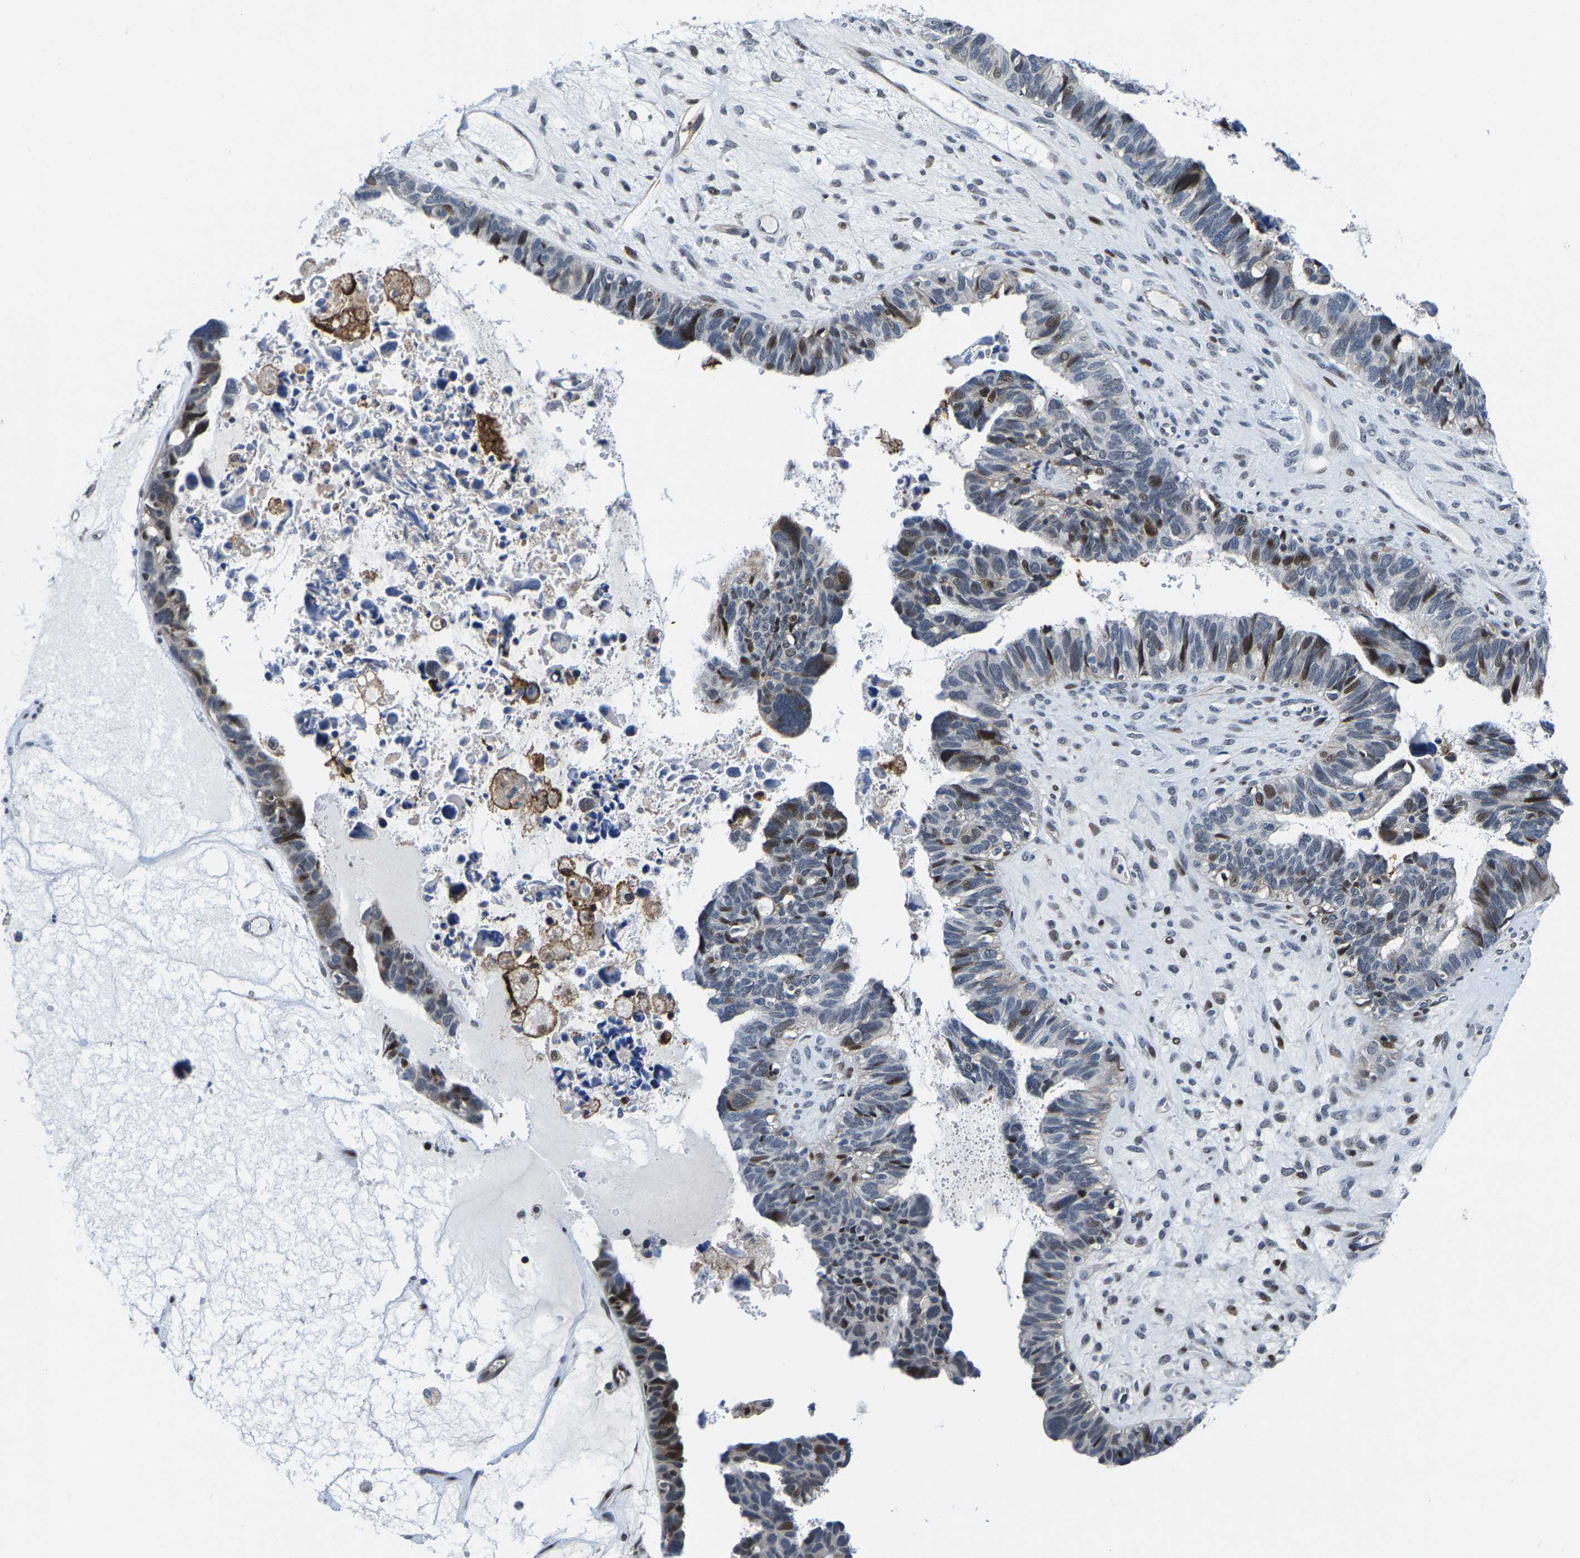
{"staining": {"intensity": "moderate", "quantity": "<25%", "location": "nuclear"}, "tissue": "ovarian cancer", "cell_type": "Tumor cells", "image_type": "cancer", "snomed": [{"axis": "morphology", "description": "Cystadenocarcinoma, serous, NOS"}, {"axis": "topography", "description": "Ovary"}], "caption": "IHC image of neoplastic tissue: ovarian cancer (serous cystadenocarcinoma) stained using immunohistochemistry (IHC) shows low levels of moderate protein expression localized specifically in the nuclear of tumor cells, appearing as a nuclear brown color.", "gene": "GTPBP10", "patient": {"sex": "female", "age": 79}}